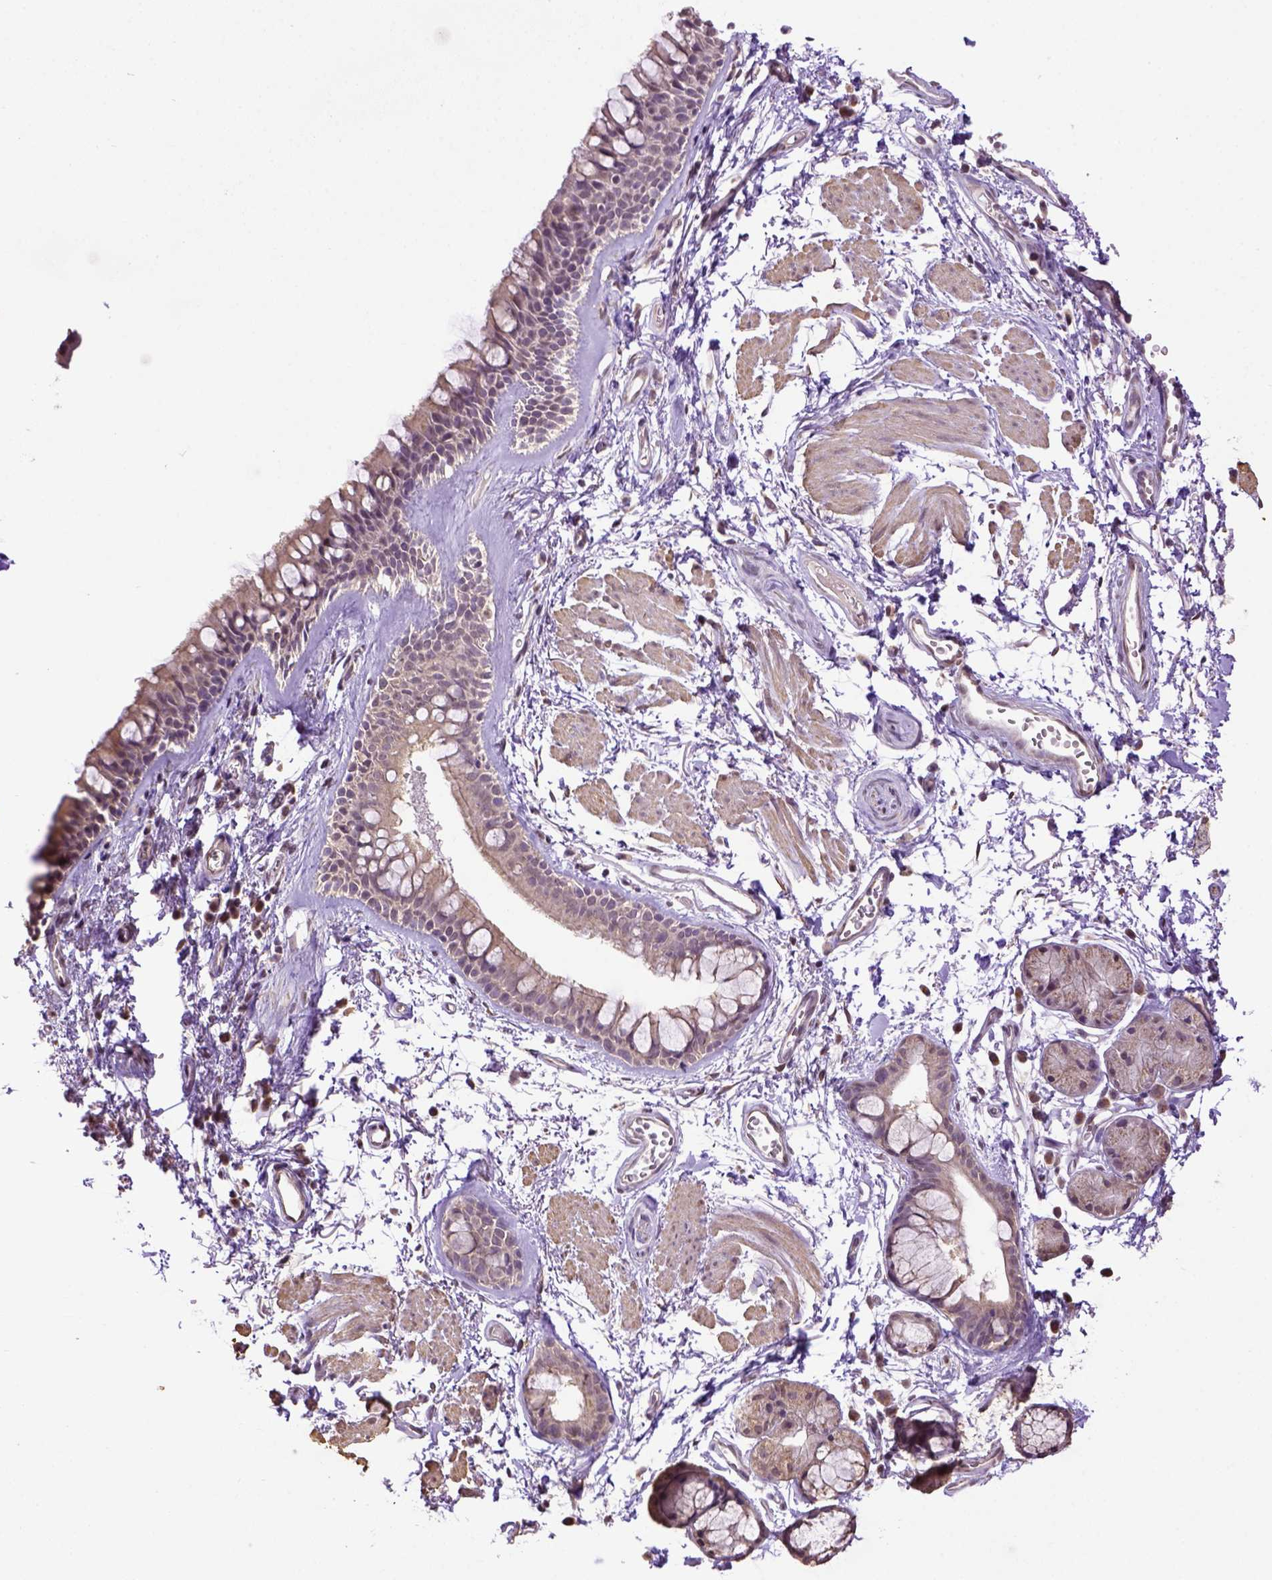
{"staining": {"intensity": "weak", "quantity": "25%-75%", "location": "cytoplasmic/membranous"}, "tissue": "soft tissue", "cell_type": "Fibroblasts", "image_type": "normal", "snomed": [{"axis": "morphology", "description": "Normal tissue, NOS"}, {"axis": "topography", "description": "Cartilage tissue"}, {"axis": "topography", "description": "Bronchus"}], "caption": "DAB immunohistochemical staining of normal soft tissue shows weak cytoplasmic/membranous protein staining in approximately 25%-75% of fibroblasts.", "gene": "WDR17", "patient": {"sex": "female", "age": 79}}